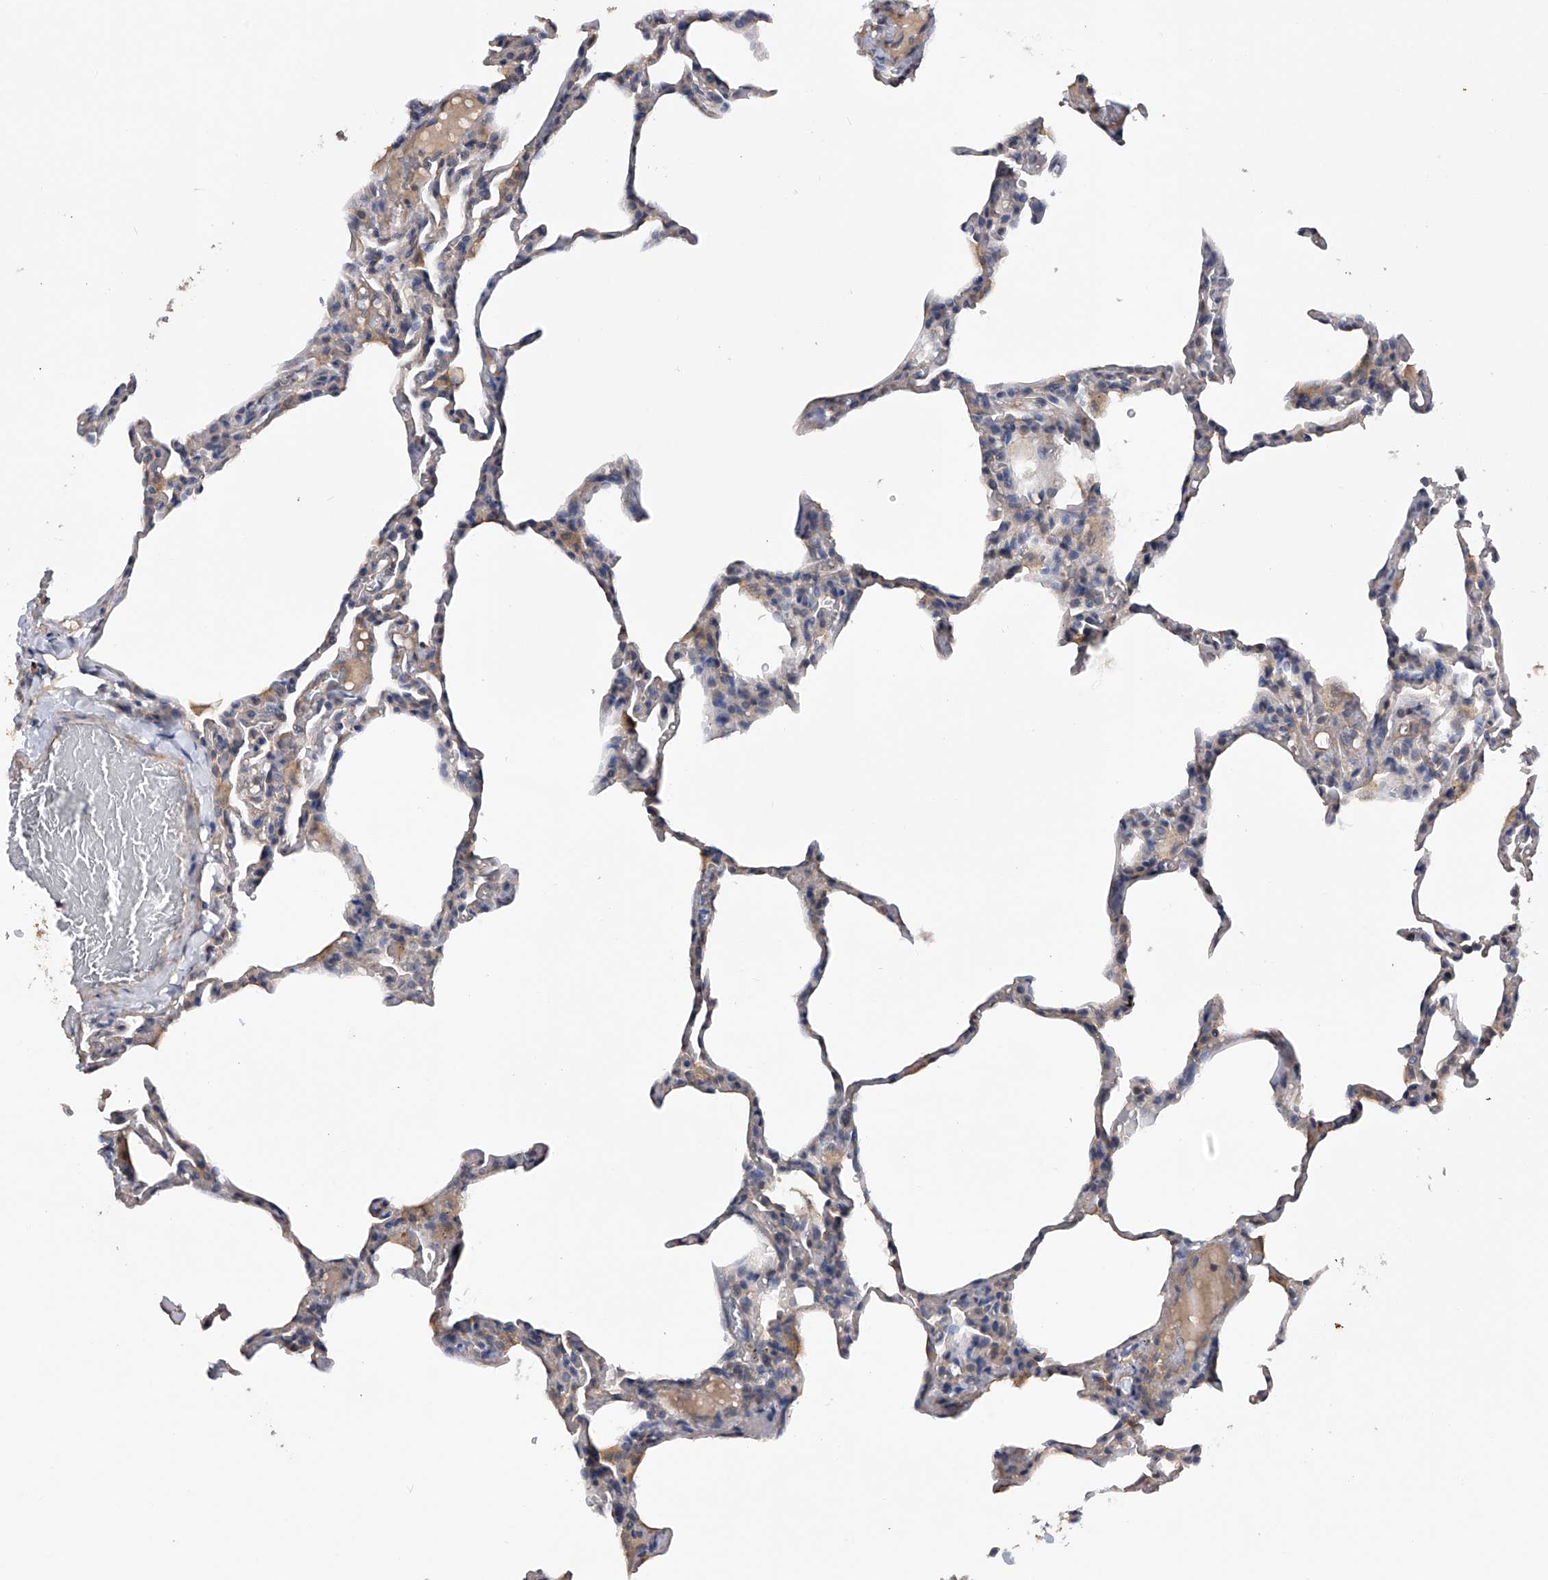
{"staining": {"intensity": "negative", "quantity": "none", "location": "none"}, "tissue": "lung", "cell_type": "Alveolar cells", "image_type": "normal", "snomed": [{"axis": "morphology", "description": "Normal tissue, NOS"}, {"axis": "topography", "description": "Lung"}], "caption": "Alveolar cells show no significant protein staining in benign lung.", "gene": "CFAP298", "patient": {"sex": "male", "age": 20}}